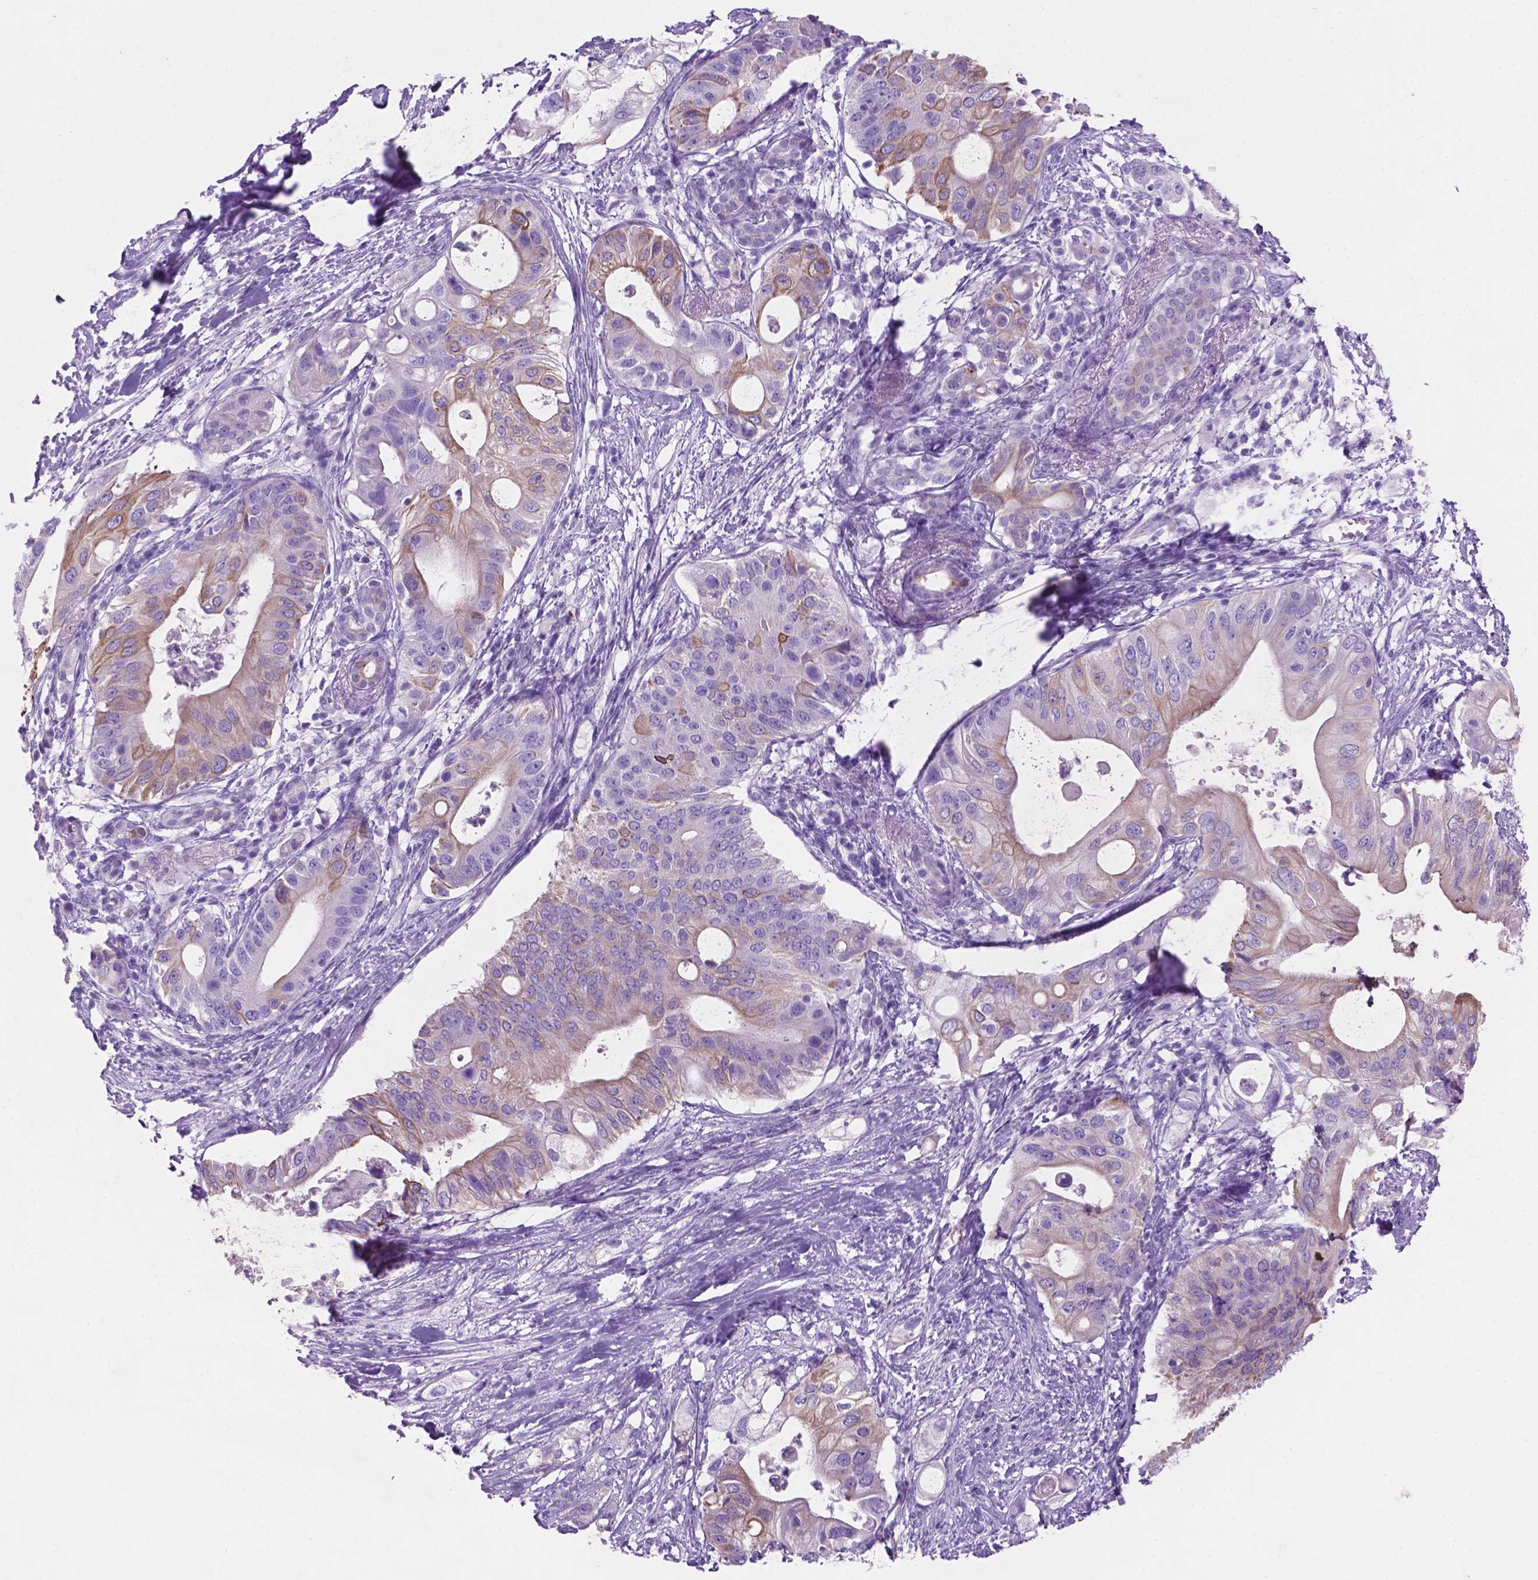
{"staining": {"intensity": "weak", "quantity": "<25%", "location": "cytoplasmic/membranous"}, "tissue": "pancreatic cancer", "cell_type": "Tumor cells", "image_type": "cancer", "snomed": [{"axis": "morphology", "description": "Adenocarcinoma, NOS"}, {"axis": "topography", "description": "Pancreas"}], "caption": "High power microscopy photomicrograph of an immunohistochemistry (IHC) image of adenocarcinoma (pancreatic), revealing no significant positivity in tumor cells. (Brightfield microscopy of DAB IHC at high magnification).", "gene": "POU4F1", "patient": {"sex": "female", "age": 72}}